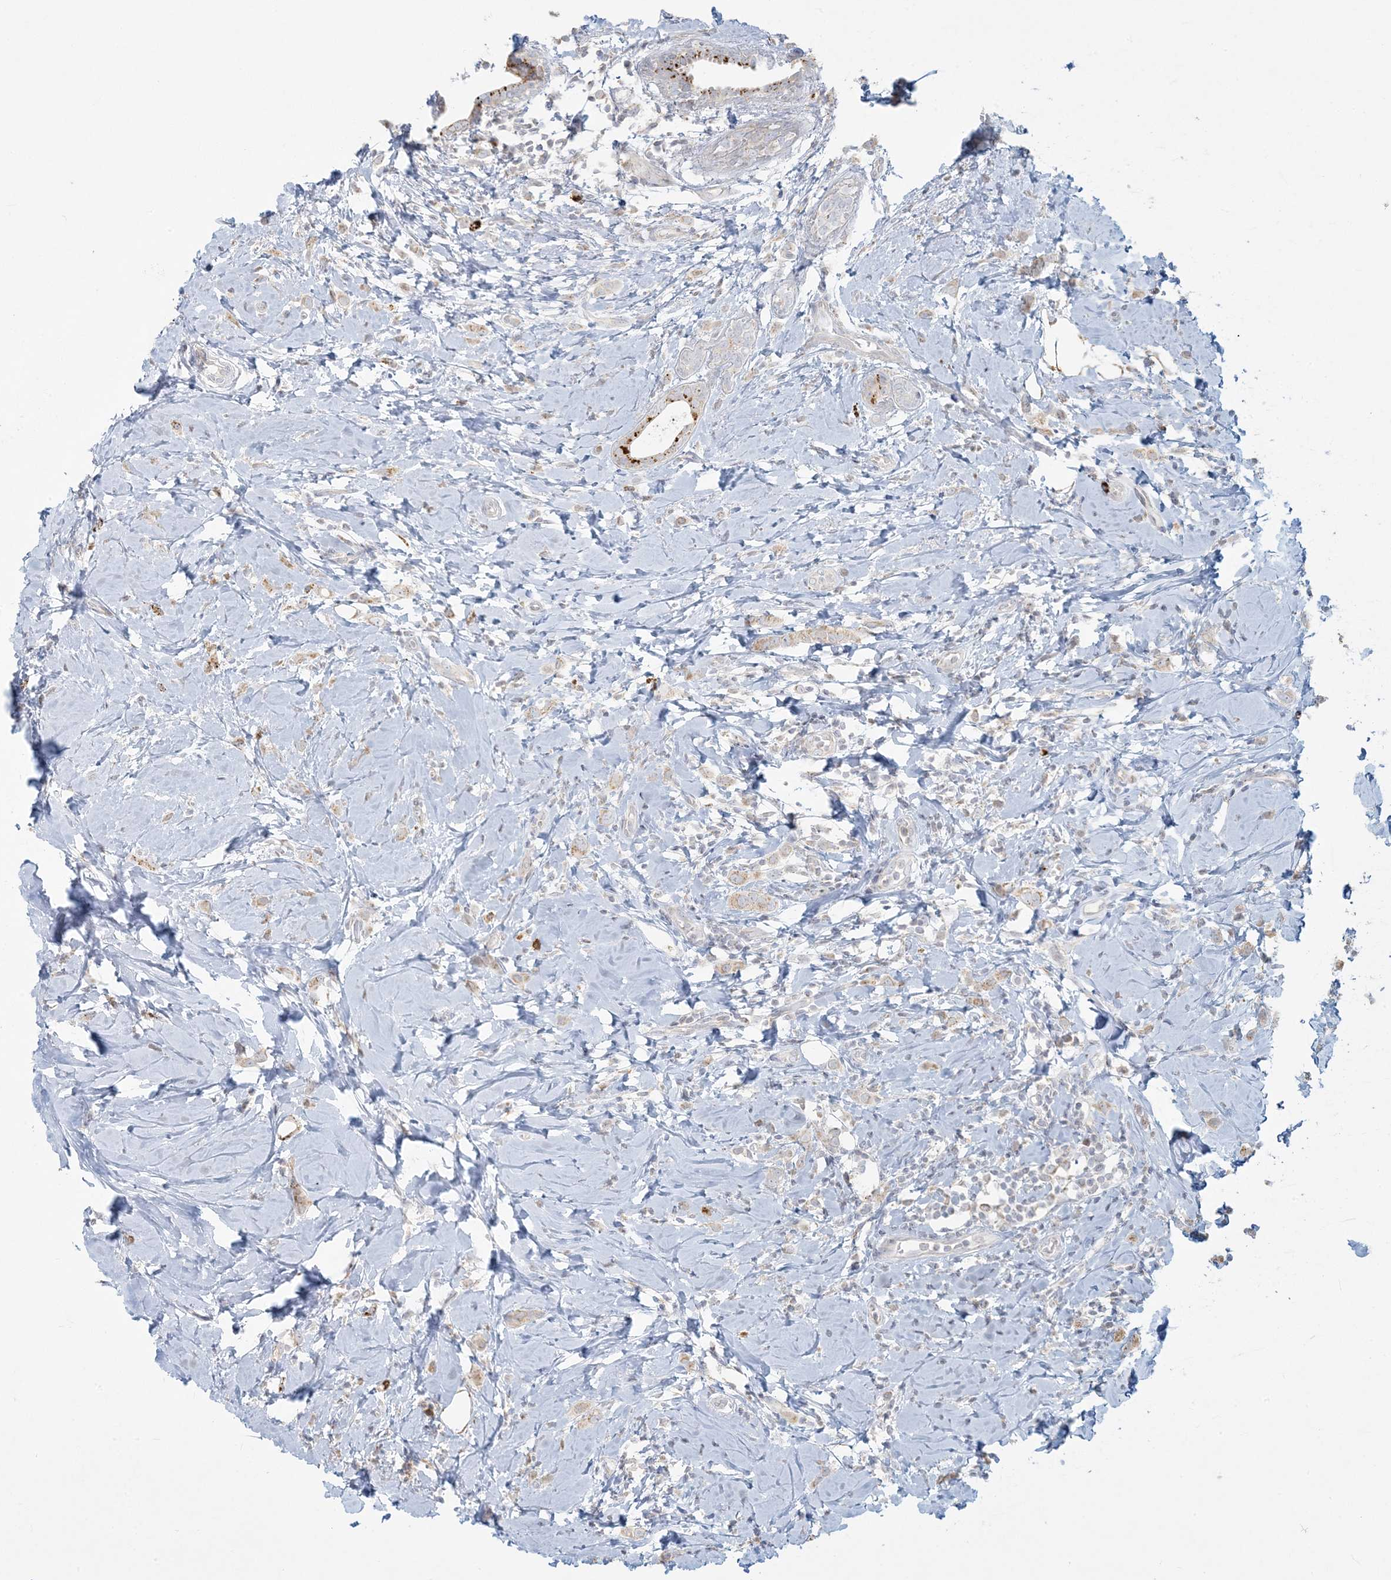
{"staining": {"intensity": "weak", "quantity": "<25%", "location": "cytoplasmic/membranous"}, "tissue": "breast cancer", "cell_type": "Tumor cells", "image_type": "cancer", "snomed": [{"axis": "morphology", "description": "Lobular carcinoma"}, {"axis": "topography", "description": "Breast"}], "caption": "Tumor cells show no significant protein positivity in breast lobular carcinoma.", "gene": "MCAT", "patient": {"sex": "female", "age": 47}}